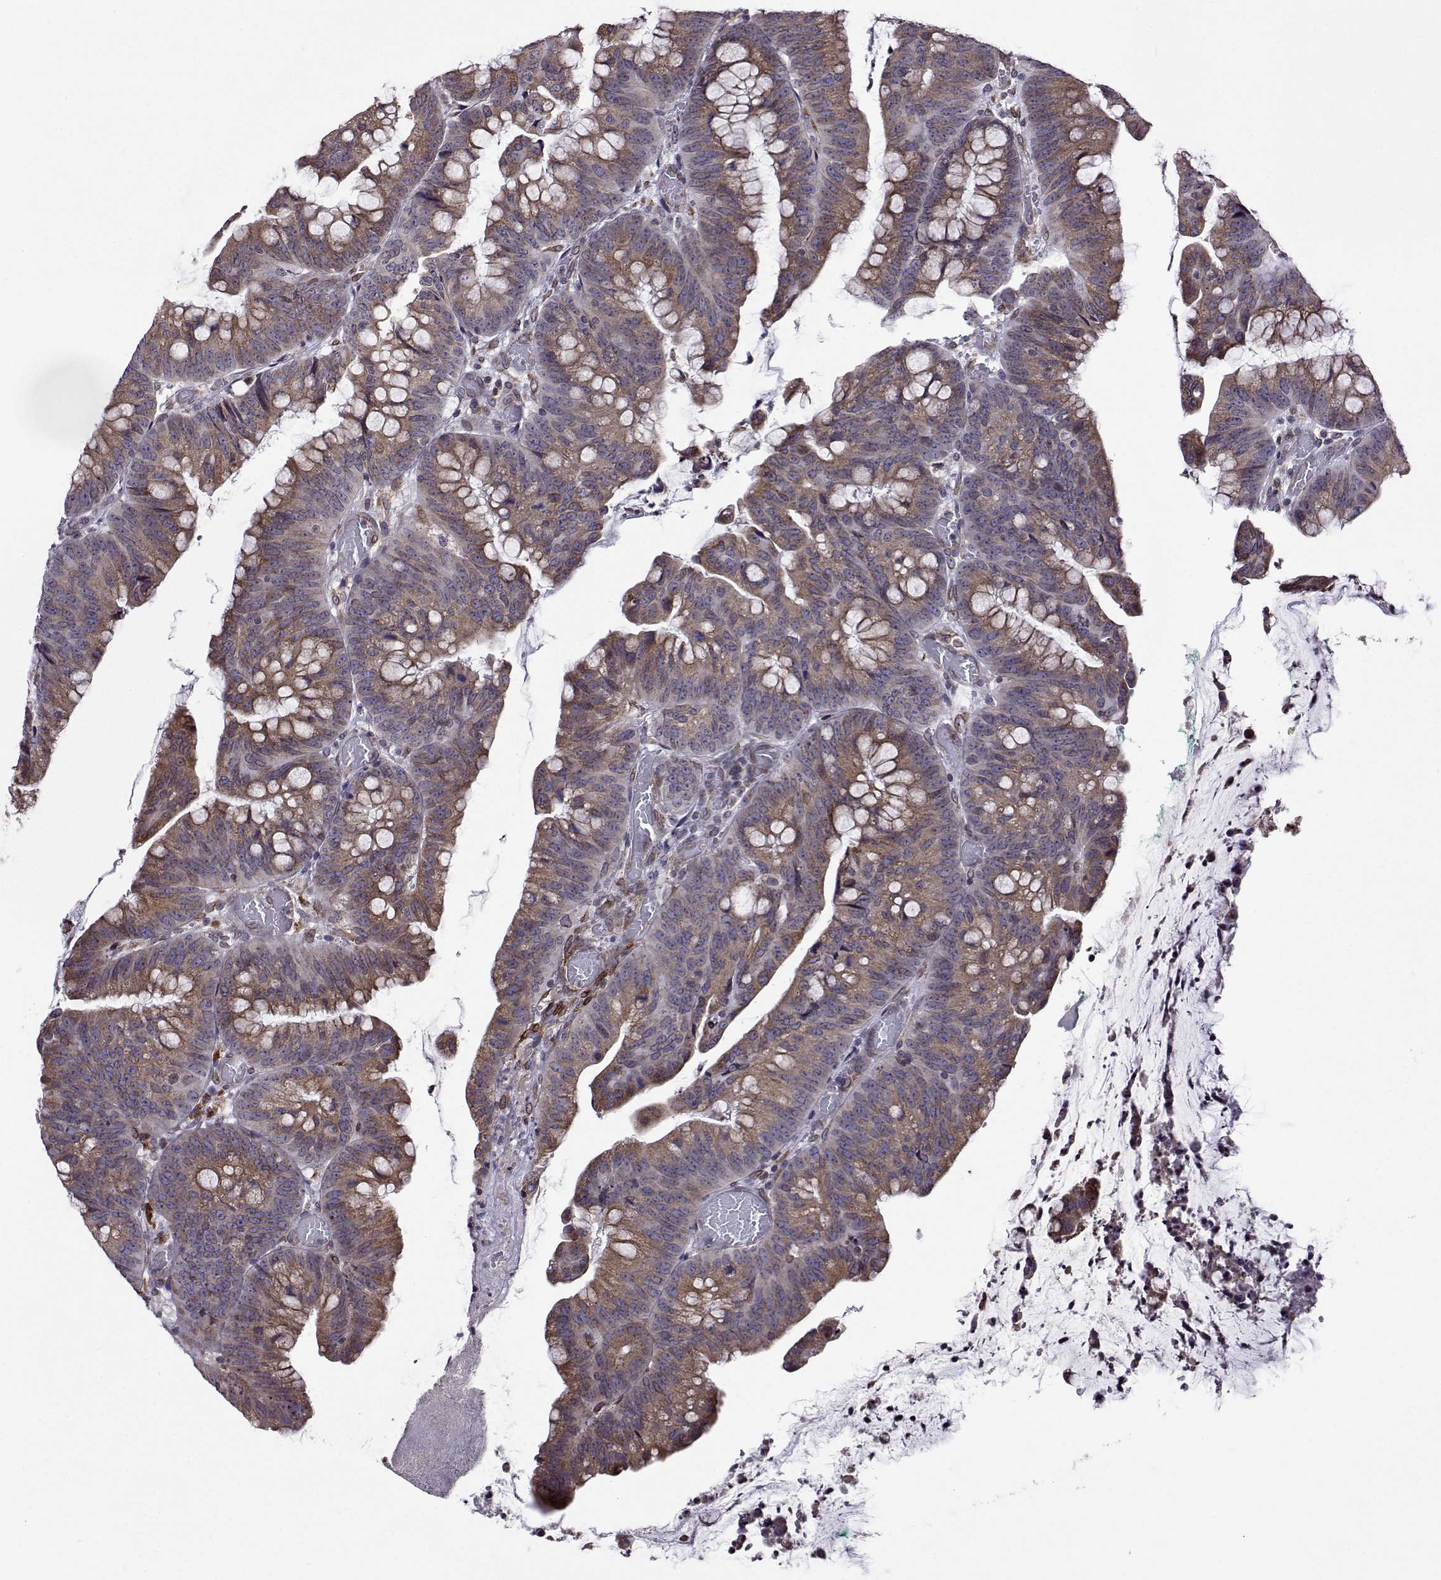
{"staining": {"intensity": "weak", "quantity": ">75%", "location": "cytoplasmic/membranous"}, "tissue": "colorectal cancer", "cell_type": "Tumor cells", "image_type": "cancer", "snomed": [{"axis": "morphology", "description": "Adenocarcinoma, NOS"}, {"axis": "topography", "description": "Colon"}], "caption": "Tumor cells show weak cytoplasmic/membranous staining in approximately >75% of cells in colorectal adenocarcinoma. (Stains: DAB (3,3'-diaminobenzidine) in brown, nuclei in blue, Microscopy: brightfield microscopy at high magnification).", "gene": "PGRMC2", "patient": {"sex": "male", "age": 62}}